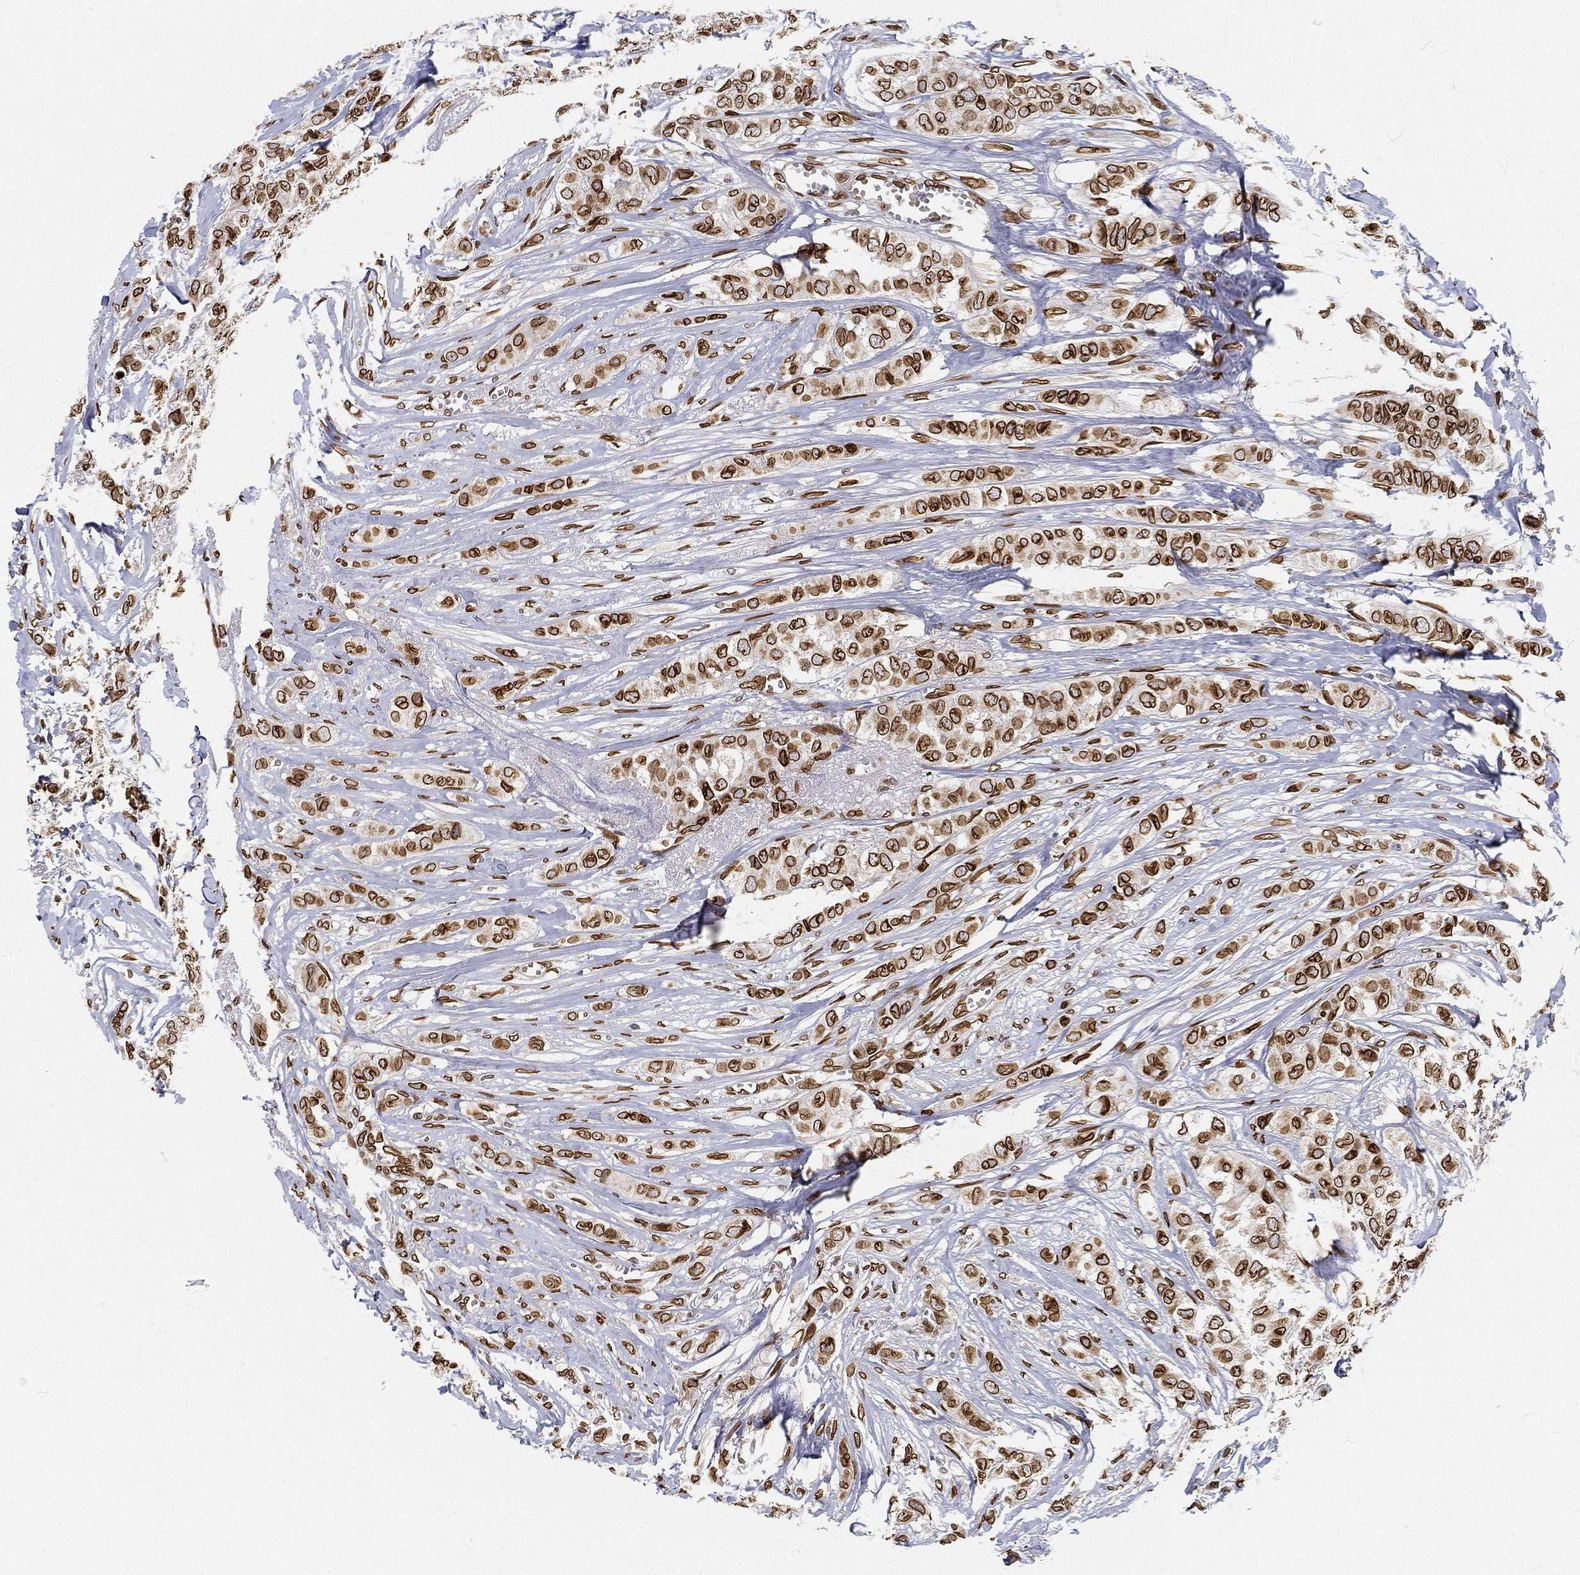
{"staining": {"intensity": "strong", "quantity": ">75%", "location": "cytoplasmic/membranous,nuclear"}, "tissue": "breast cancer", "cell_type": "Tumor cells", "image_type": "cancer", "snomed": [{"axis": "morphology", "description": "Duct carcinoma"}, {"axis": "topography", "description": "Breast"}], "caption": "Breast infiltrating ductal carcinoma tissue shows strong cytoplasmic/membranous and nuclear staining in approximately >75% of tumor cells, visualized by immunohistochemistry.", "gene": "PALB2", "patient": {"sex": "female", "age": 85}}